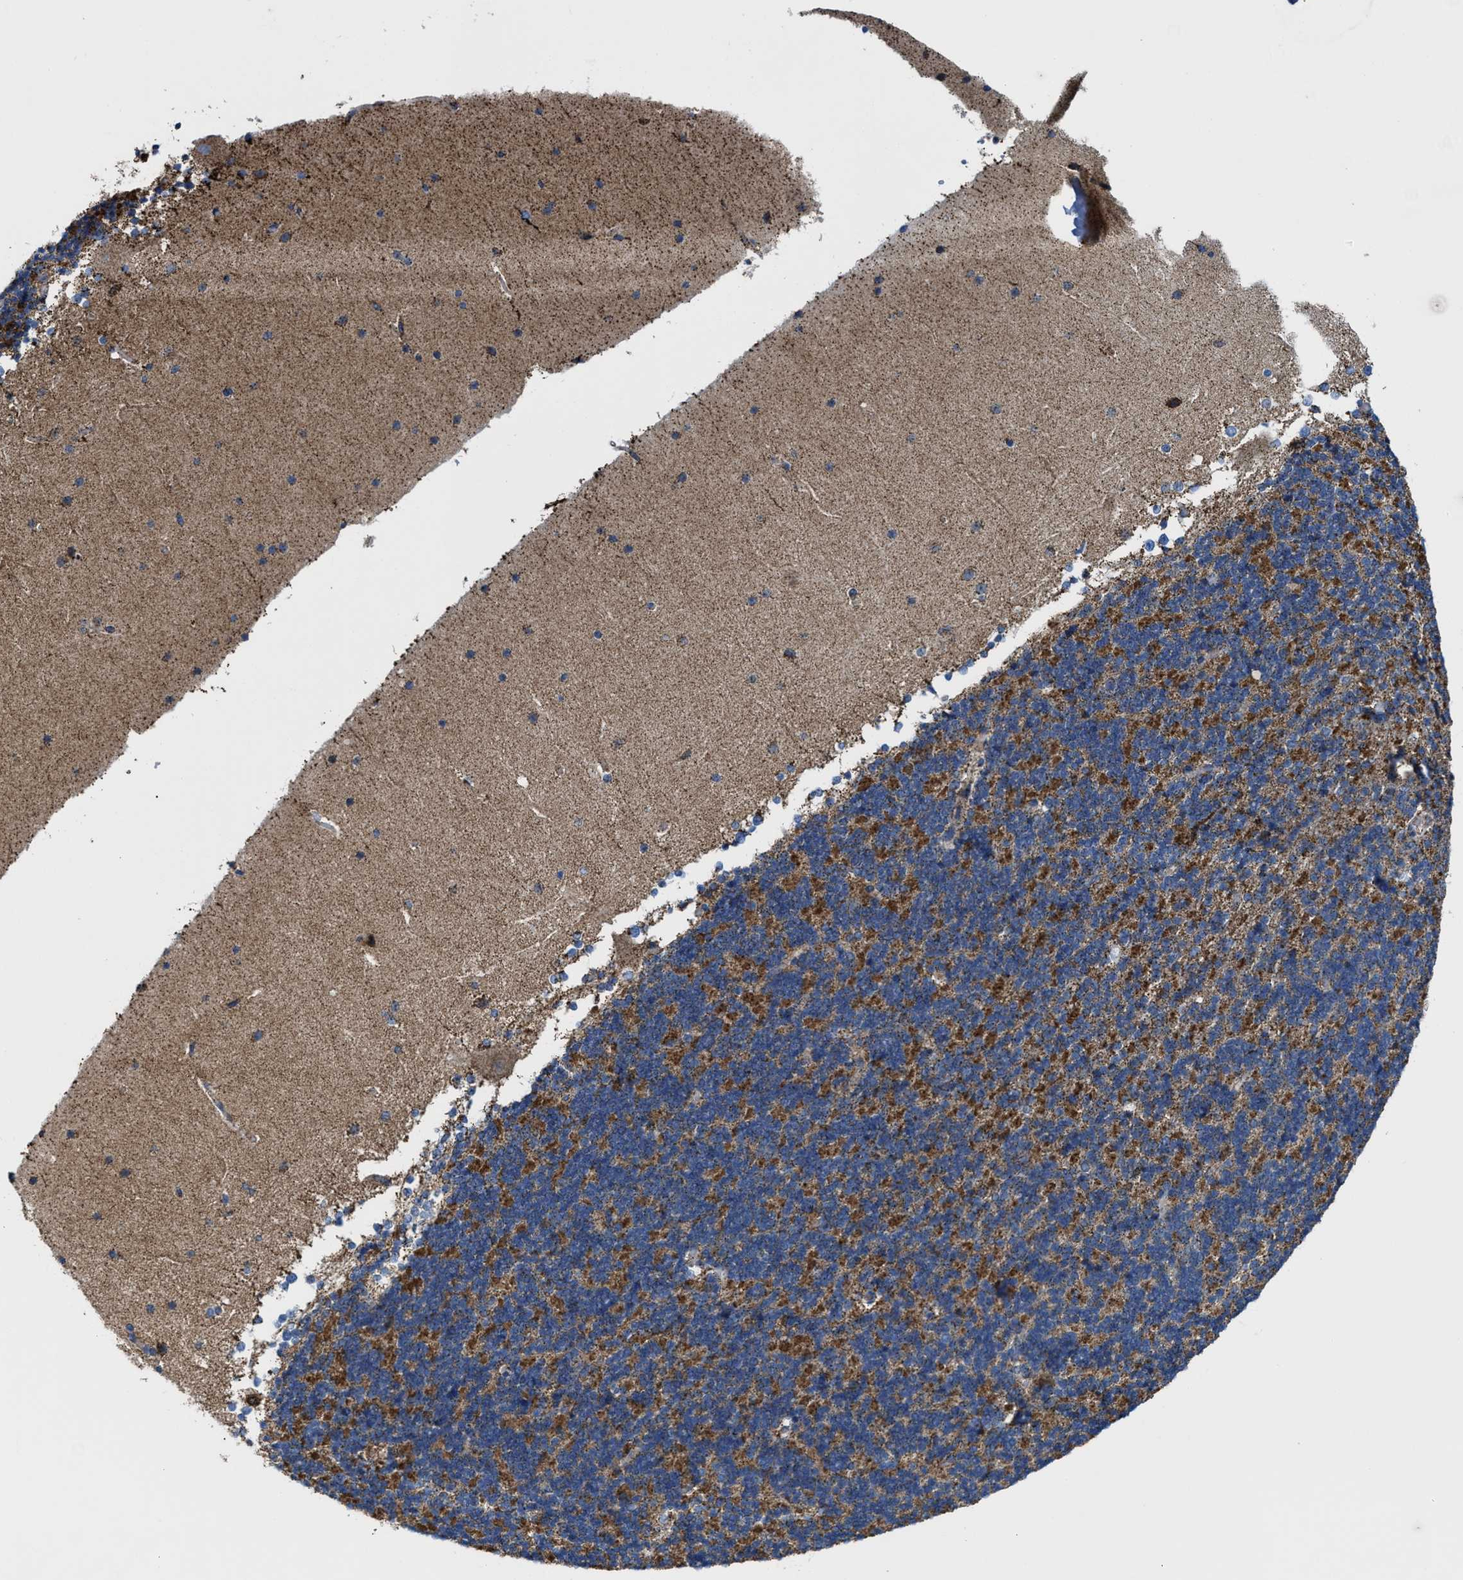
{"staining": {"intensity": "moderate", "quantity": "25%-75%", "location": "cytoplasmic/membranous"}, "tissue": "cerebellum", "cell_type": "Cells in granular layer", "image_type": "normal", "snomed": [{"axis": "morphology", "description": "Normal tissue, NOS"}, {"axis": "topography", "description": "Cerebellum"}], "caption": "Immunohistochemistry of unremarkable human cerebellum displays medium levels of moderate cytoplasmic/membranous expression in approximately 25%-75% of cells in granular layer. (DAB (3,3'-diaminobenzidine) IHC, brown staining for protein, blue staining for nuclei).", "gene": "ALDH1B1", "patient": {"sex": "female", "age": 19}}